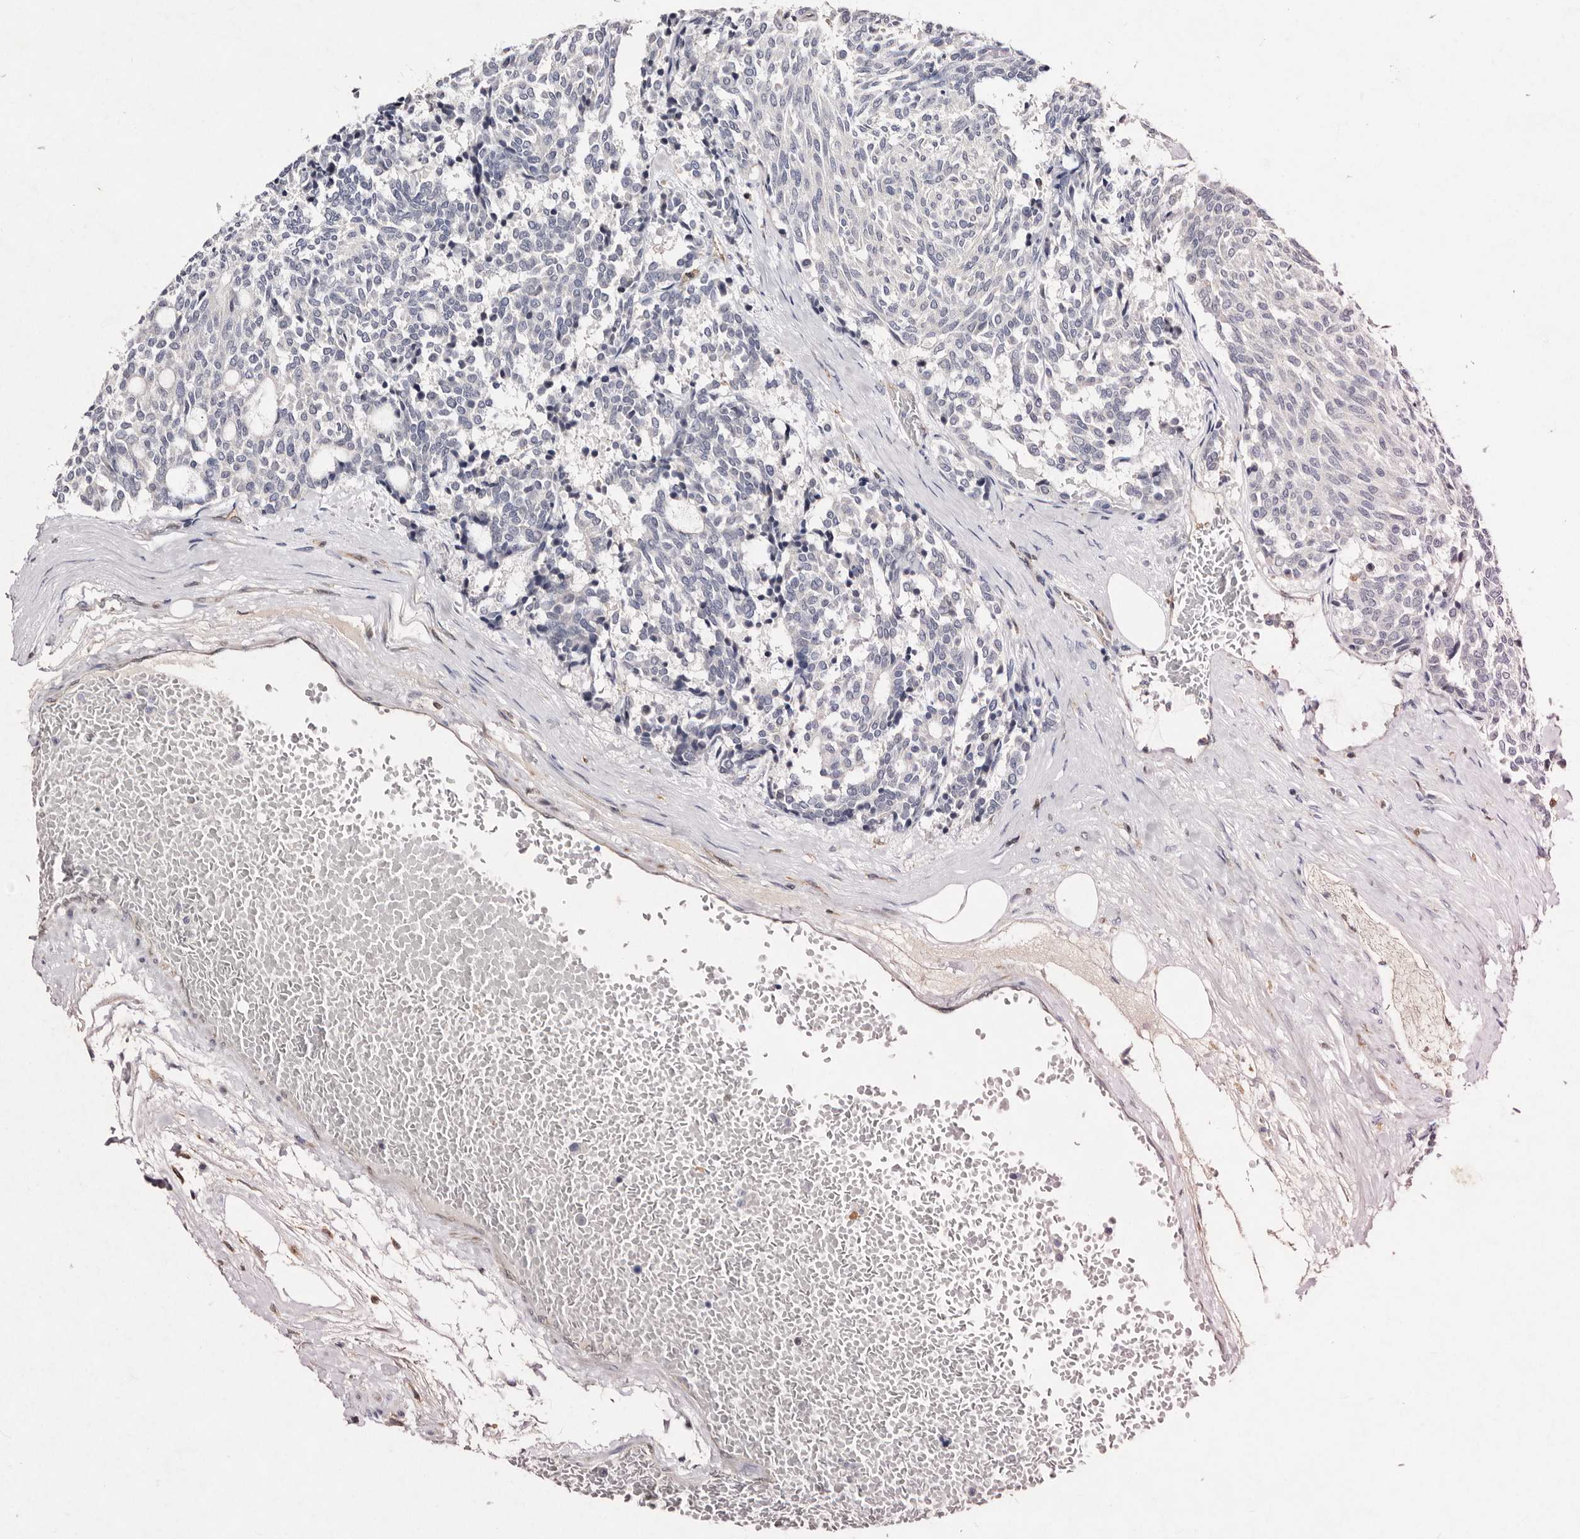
{"staining": {"intensity": "negative", "quantity": "none", "location": "none"}, "tissue": "carcinoid", "cell_type": "Tumor cells", "image_type": "cancer", "snomed": [{"axis": "morphology", "description": "Carcinoid, malignant, NOS"}, {"axis": "topography", "description": "Pancreas"}], "caption": "Tumor cells show no significant positivity in carcinoid. (DAB (3,3'-diaminobenzidine) immunohistochemistry with hematoxylin counter stain).", "gene": "GIMAP4", "patient": {"sex": "female", "age": 54}}